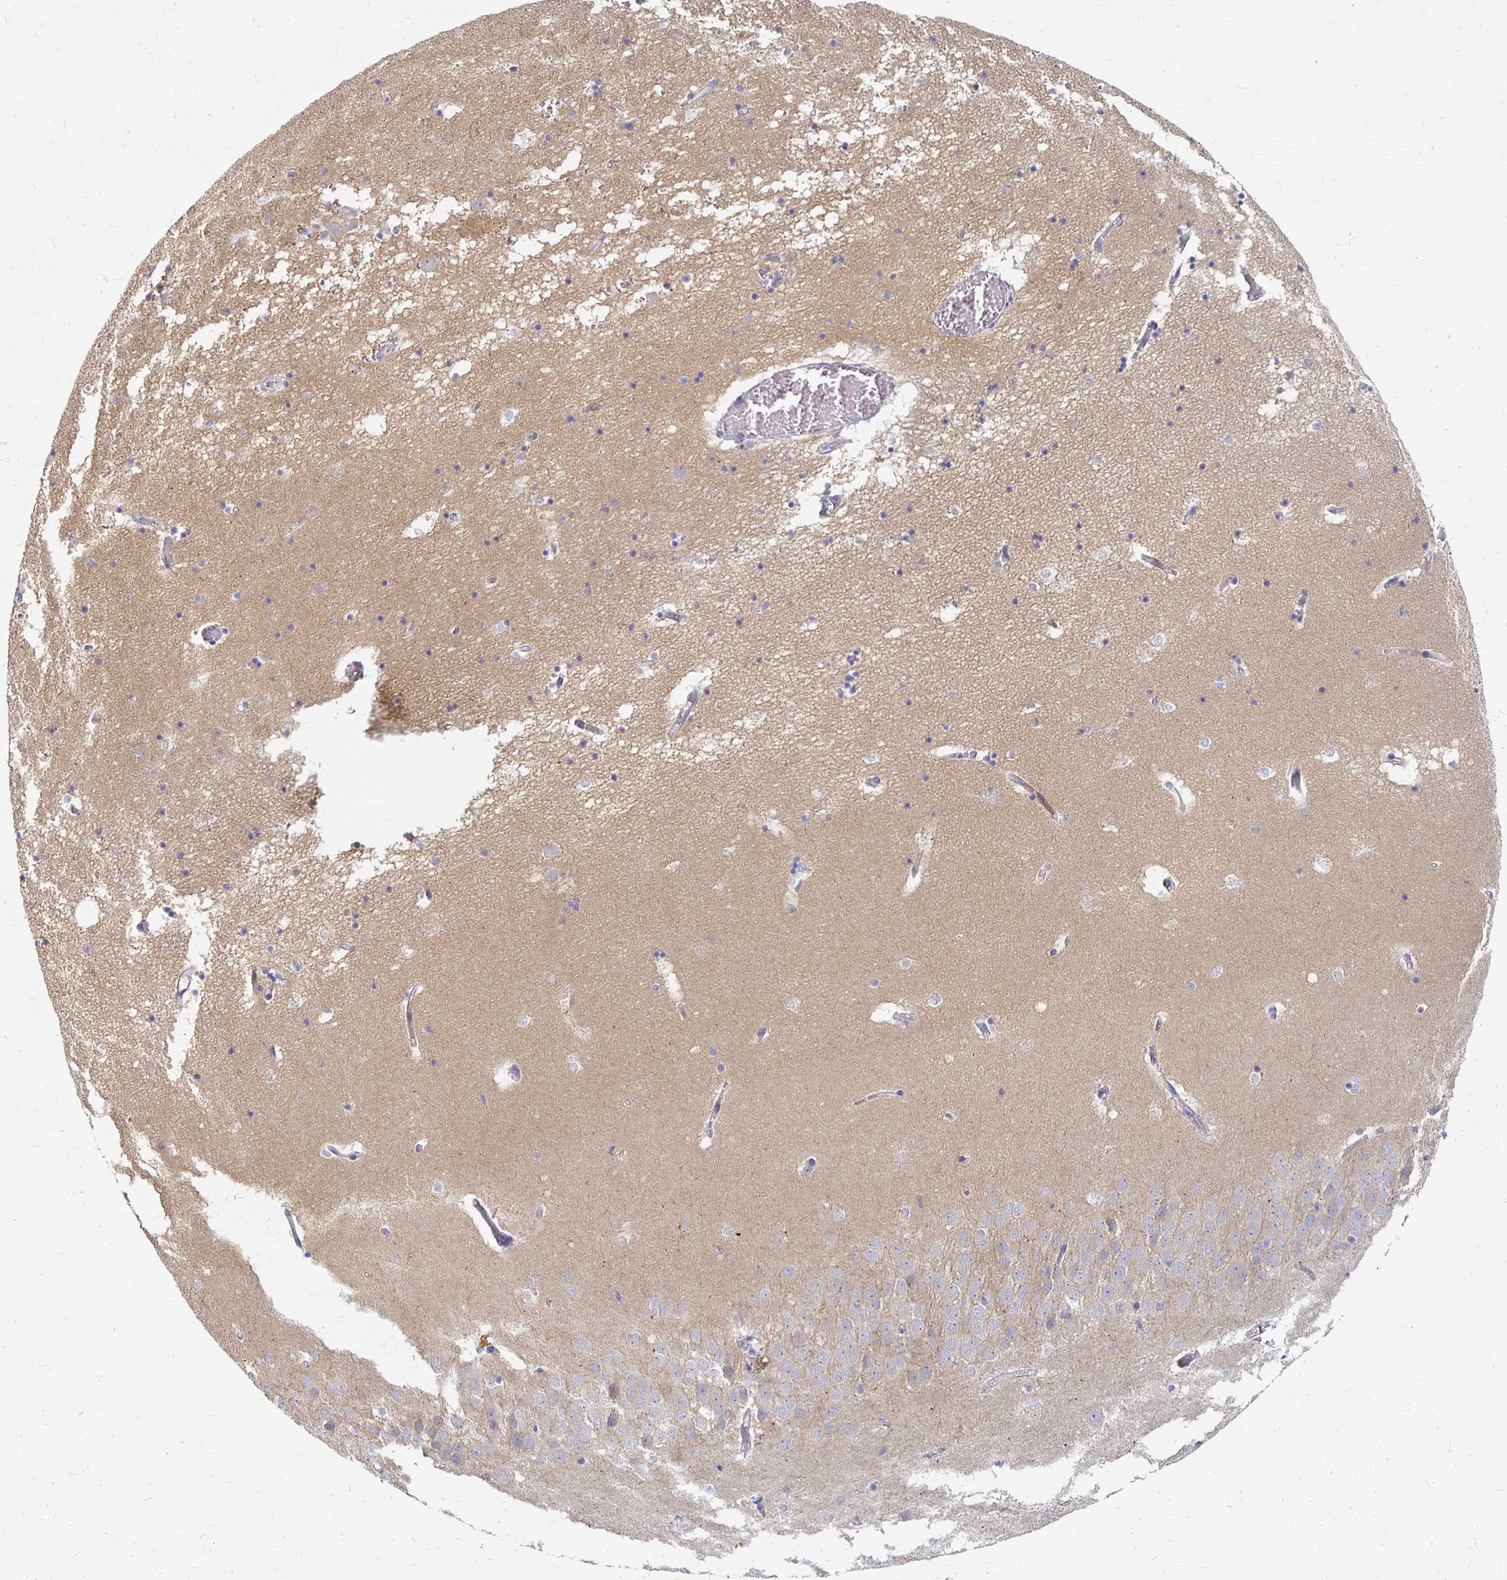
{"staining": {"intensity": "negative", "quantity": "none", "location": "none"}, "tissue": "hippocampus", "cell_type": "Glial cells", "image_type": "normal", "snomed": [{"axis": "morphology", "description": "Normal tissue, NOS"}, {"axis": "topography", "description": "Hippocampus"}], "caption": "Immunohistochemical staining of unremarkable human hippocampus shows no significant staining in glial cells. (DAB IHC, high magnification).", "gene": "FKRP", "patient": {"sex": "male", "age": 58}}